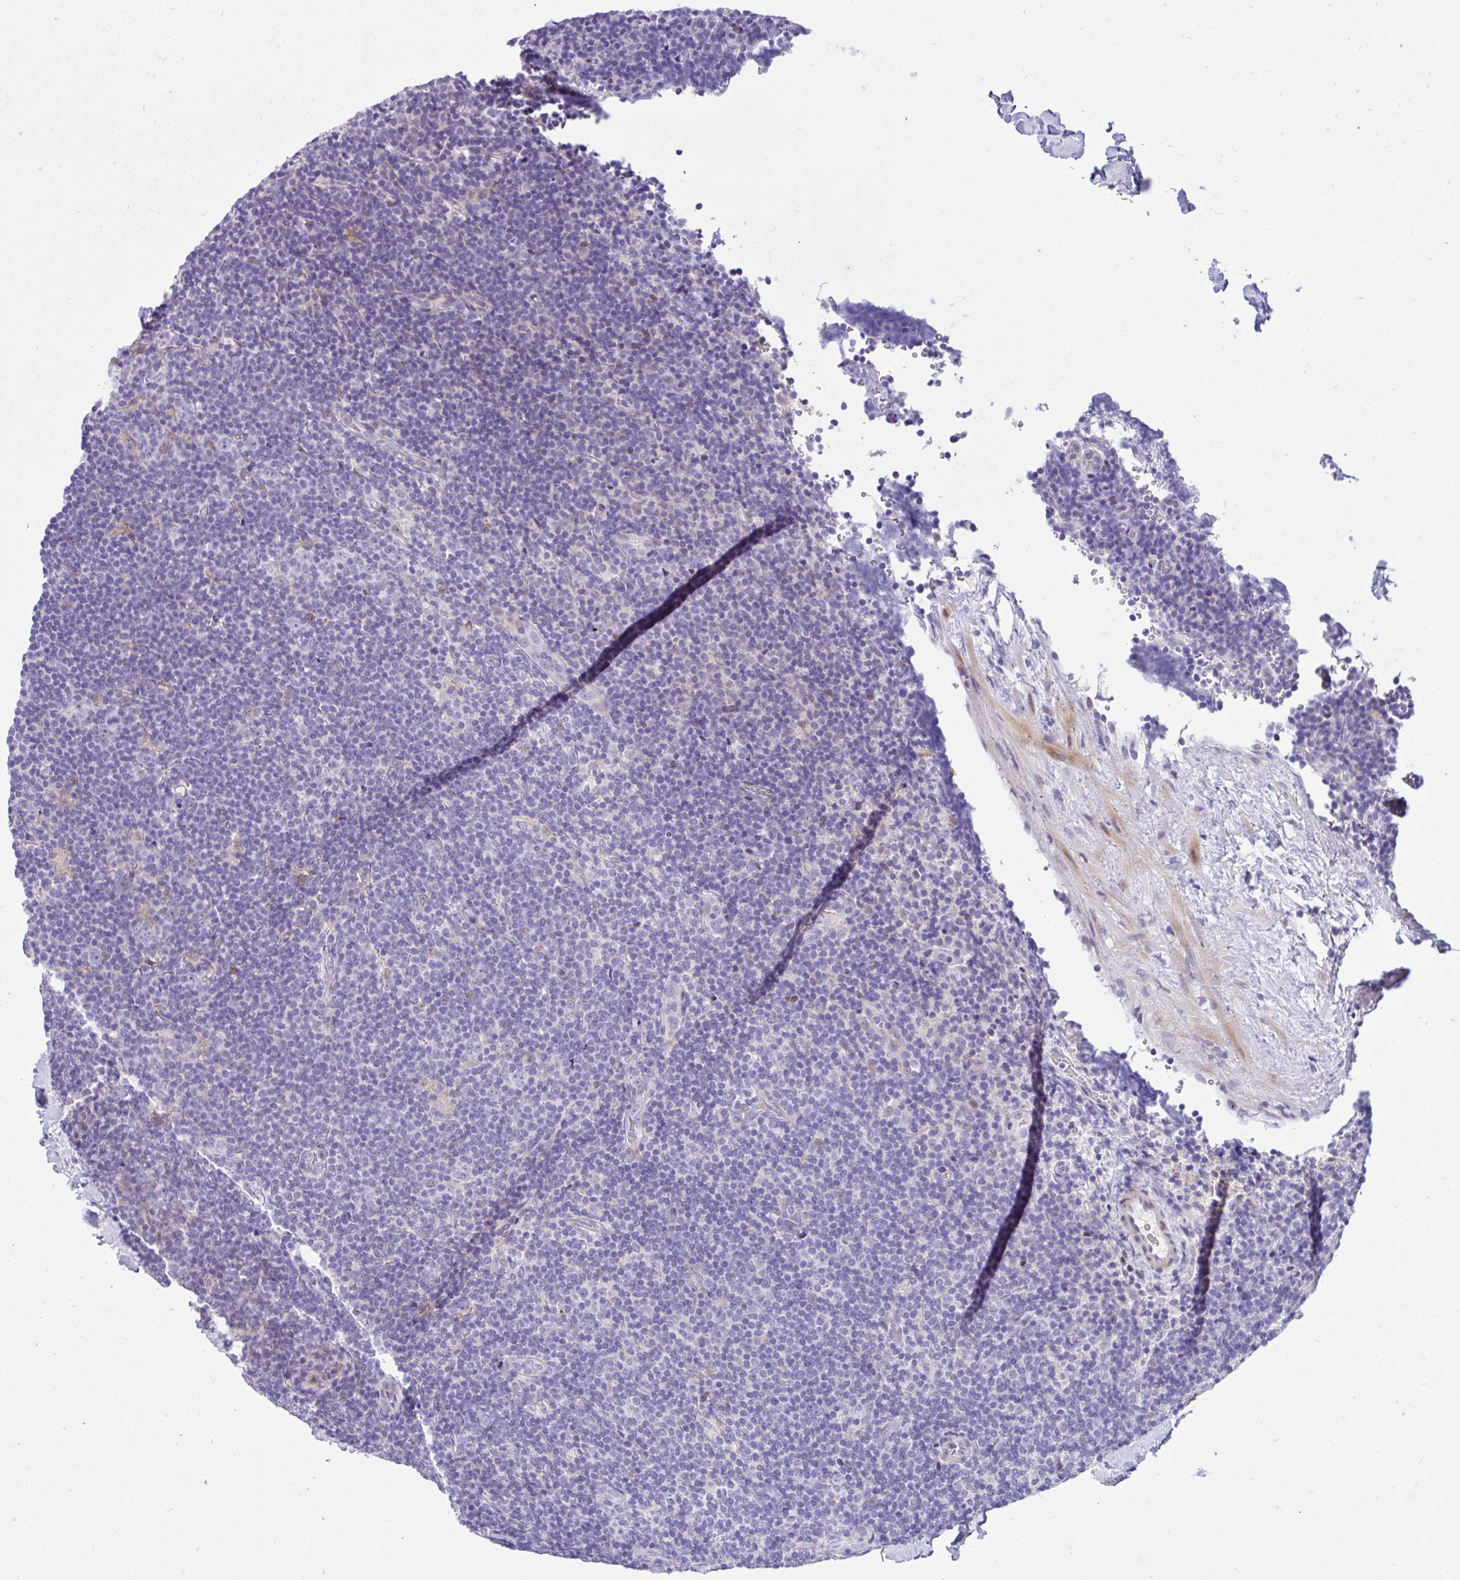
{"staining": {"intensity": "negative", "quantity": "none", "location": "none"}, "tissue": "lymphoma", "cell_type": "Tumor cells", "image_type": "cancer", "snomed": [{"axis": "morphology", "description": "Hodgkin's disease, NOS"}, {"axis": "topography", "description": "Lymph node"}], "caption": "Lymphoma was stained to show a protein in brown. There is no significant expression in tumor cells. Nuclei are stained in blue.", "gene": "NHLH2", "patient": {"sex": "female", "age": 57}}